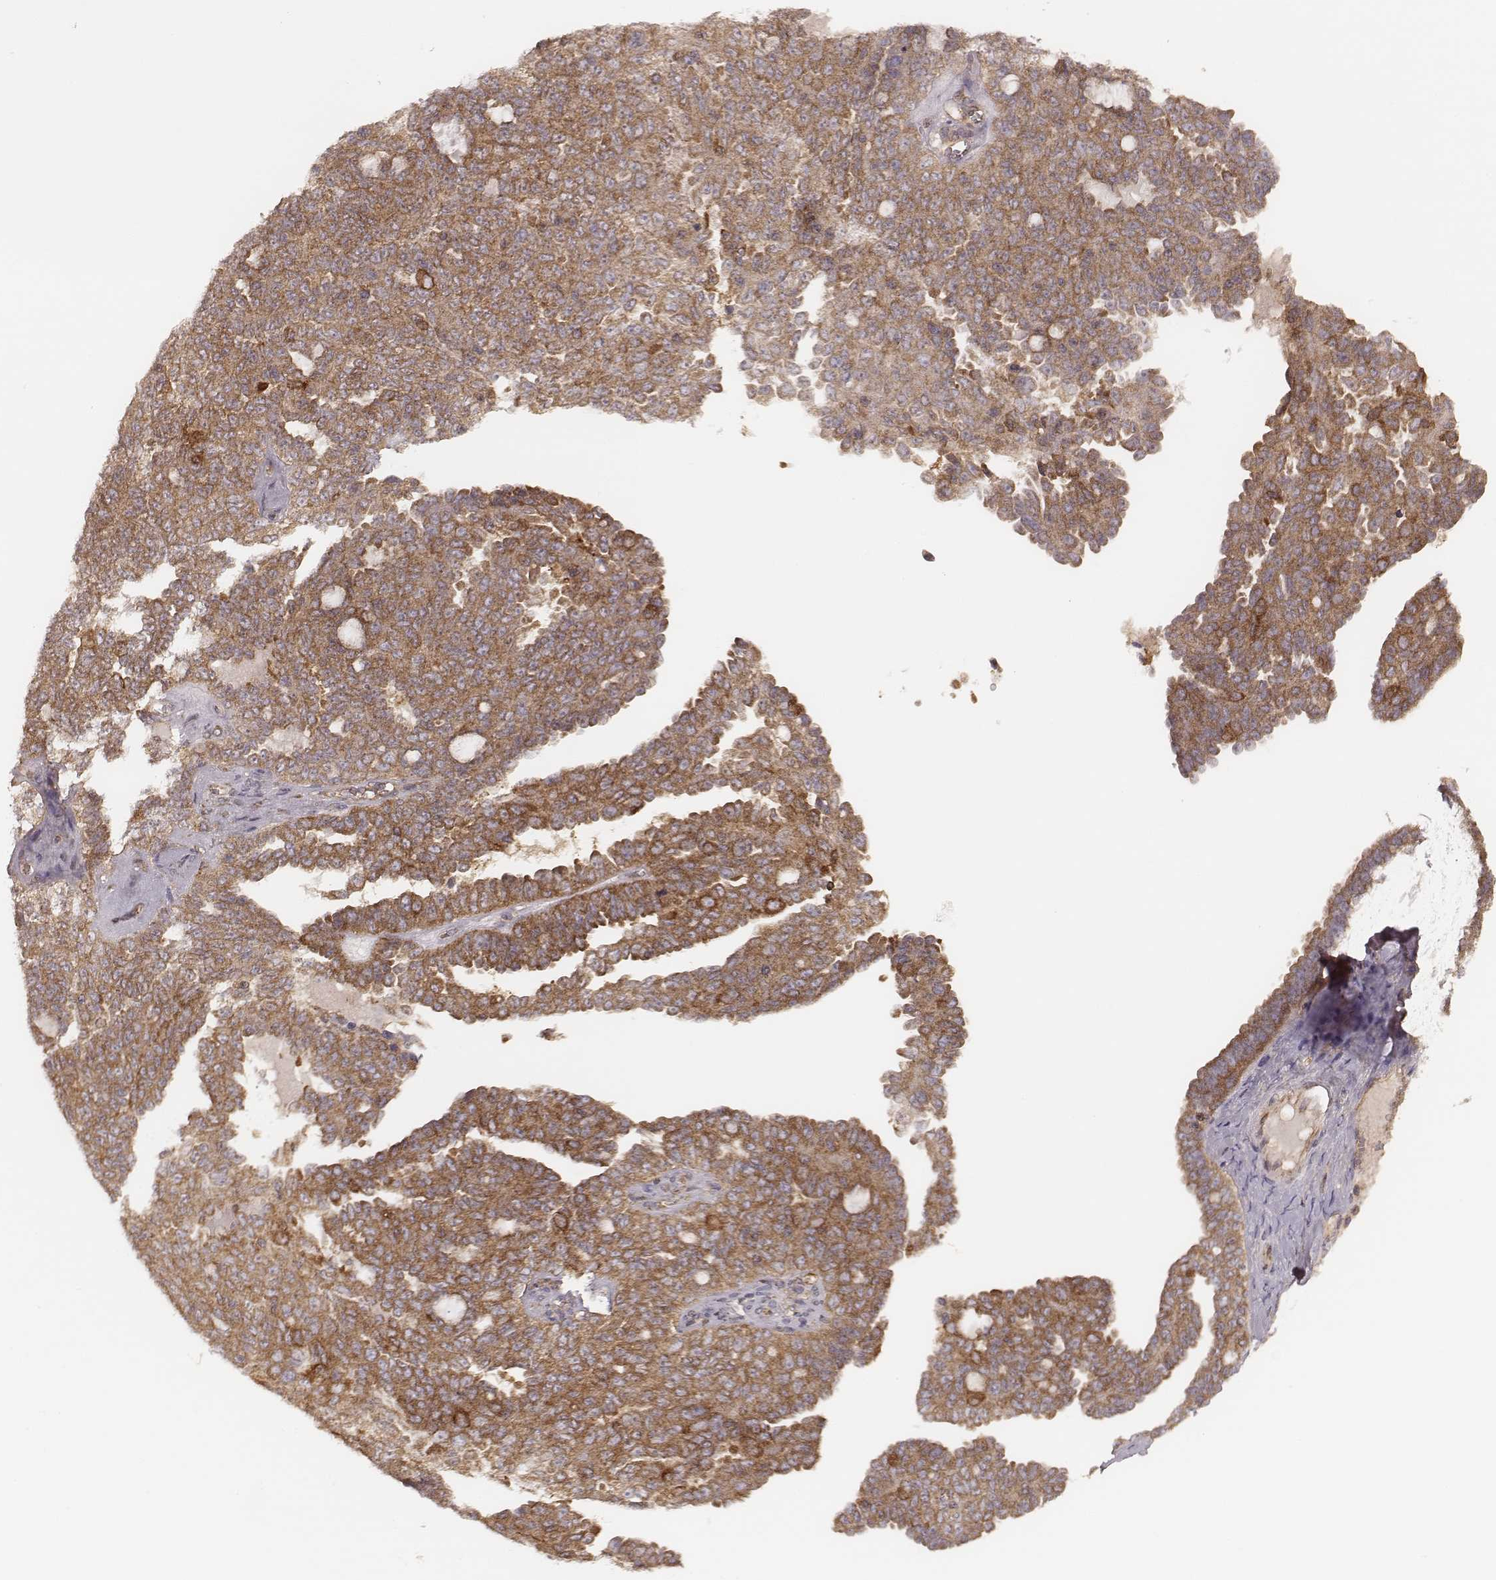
{"staining": {"intensity": "strong", "quantity": ">75%", "location": "cytoplasmic/membranous"}, "tissue": "ovarian cancer", "cell_type": "Tumor cells", "image_type": "cancer", "snomed": [{"axis": "morphology", "description": "Cystadenocarcinoma, serous, NOS"}, {"axis": "topography", "description": "Ovary"}], "caption": "A brown stain labels strong cytoplasmic/membranous positivity of a protein in human ovarian serous cystadenocarcinoma tumor cells.", "gene": "CARS1", "patient": {"sex": "female", "age": 71}}